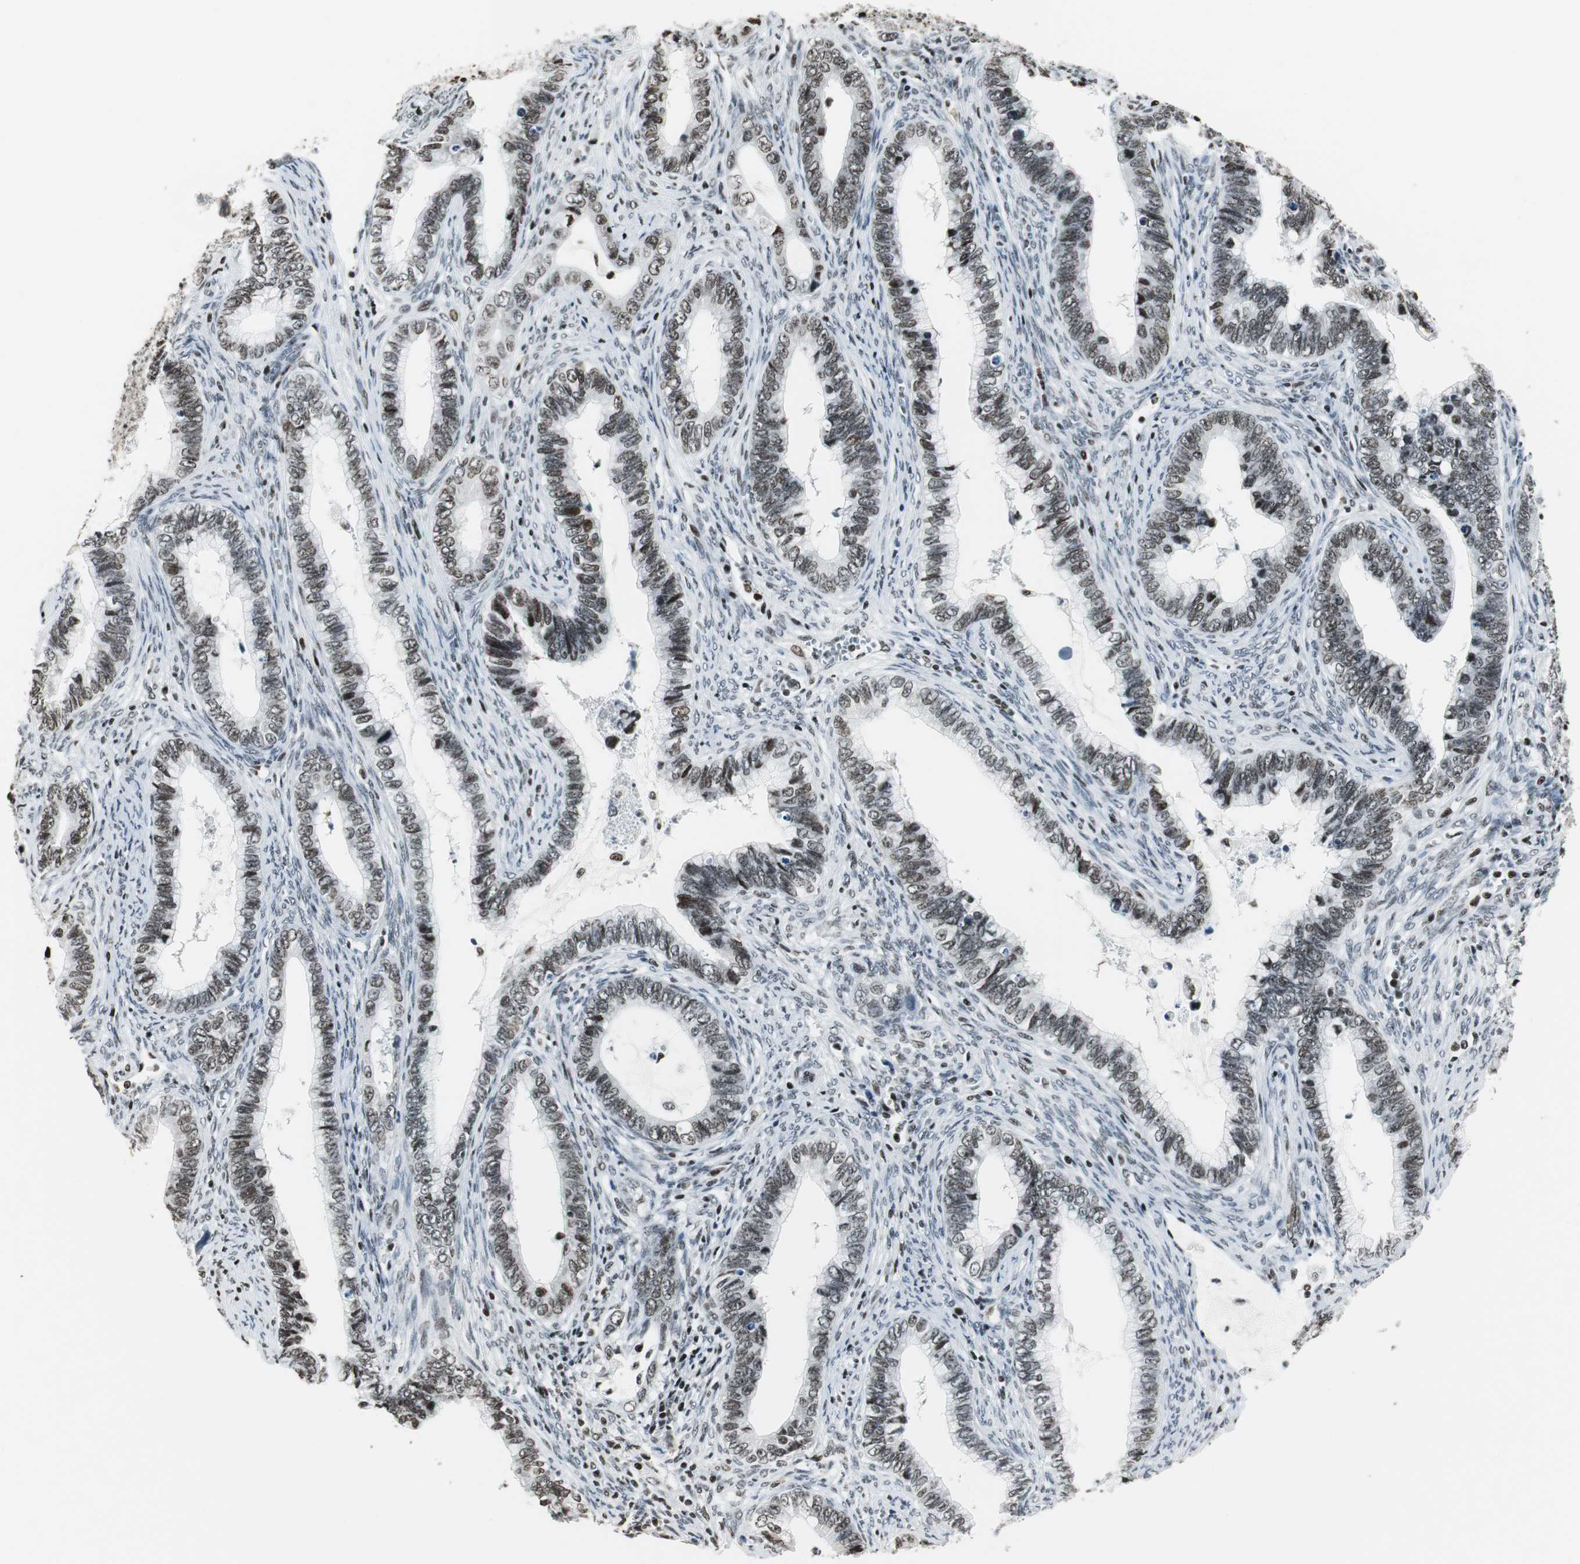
{"staining": {"intensity": "weak", "quantity": ">75%", "location": "nuclear"}, "tissue": "cervical cancer", "cell_type": "Tumor cells", "image_type": "cancer", "snomed": [{"axis": "morphology", "description": "Adenocarcinoma, NOS"}, {"axis": "topography", "description": "Cervix"}], "caption": "Cervical cancer (adenocarcinoma) tissue shows weak nuclear staining in approximately >75% of tumor cells, visualized by immunohistochemistry.", "gene": "RBBP4", "patient": {"sex": "female", "age": 44}}